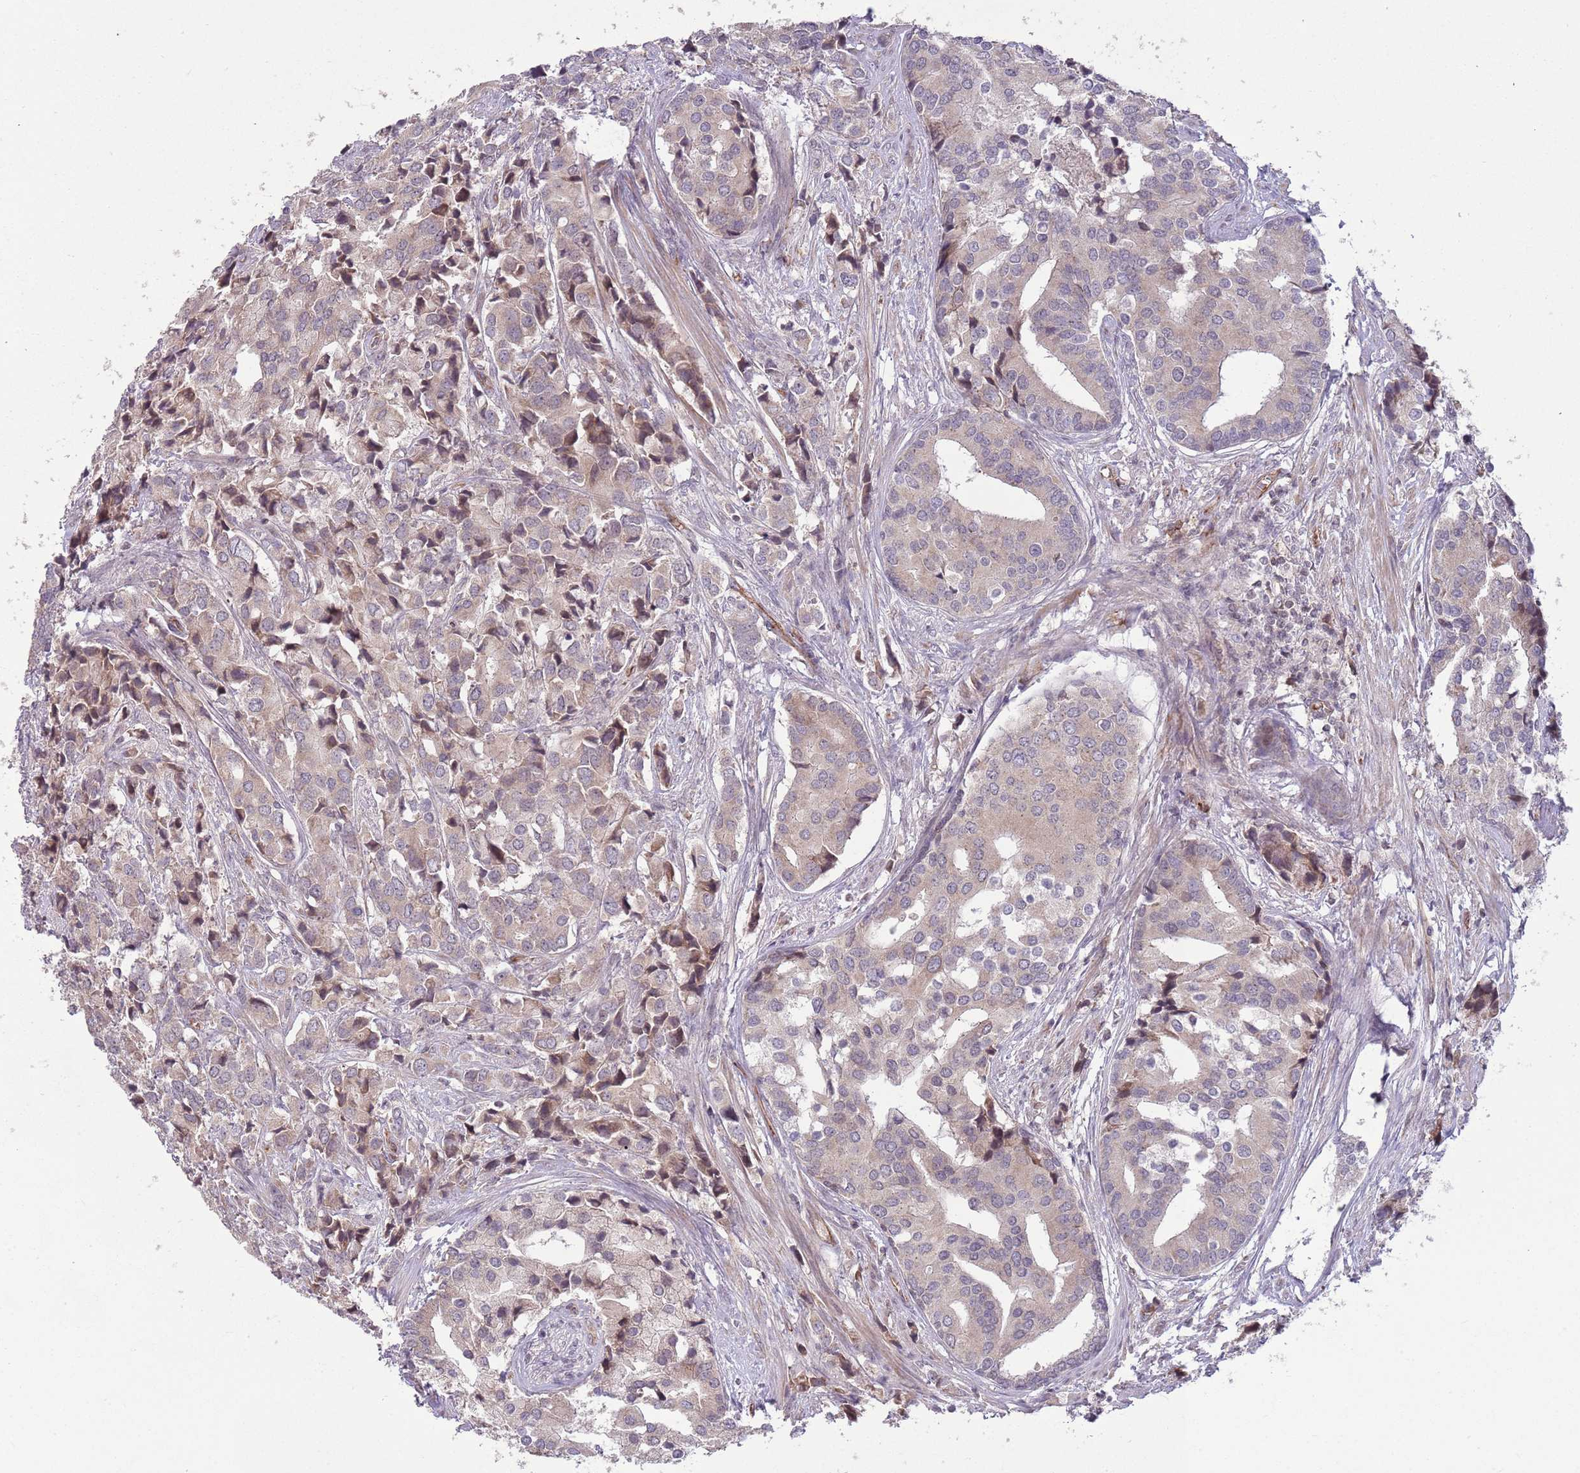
{"staining": {"intensity": "weak", "quantity": "25%-75%", "location": "cytoplasmic/membranous"}, "tissue": "prostate cancer", "cell_type": "Tumor cells", "image_type": "cancer", "snomed": [{"axis": "morphology", "description": "Adenocarcinoma, High grade"}, {"axis": "topography", "description": "Prostate"}], "caption": "Immunohistochemical staining of prostate cancer (adenocarcinoma (high-grade)) exhibits low levels of weak cytoplasmic/membranous protein positivity in approximately 25%-75% of tumor cells. (Brightfield microscopy of DAB IHC at high magnification).", "gene": "DPP10", "patient": {"sex": "male", "age": 62}}